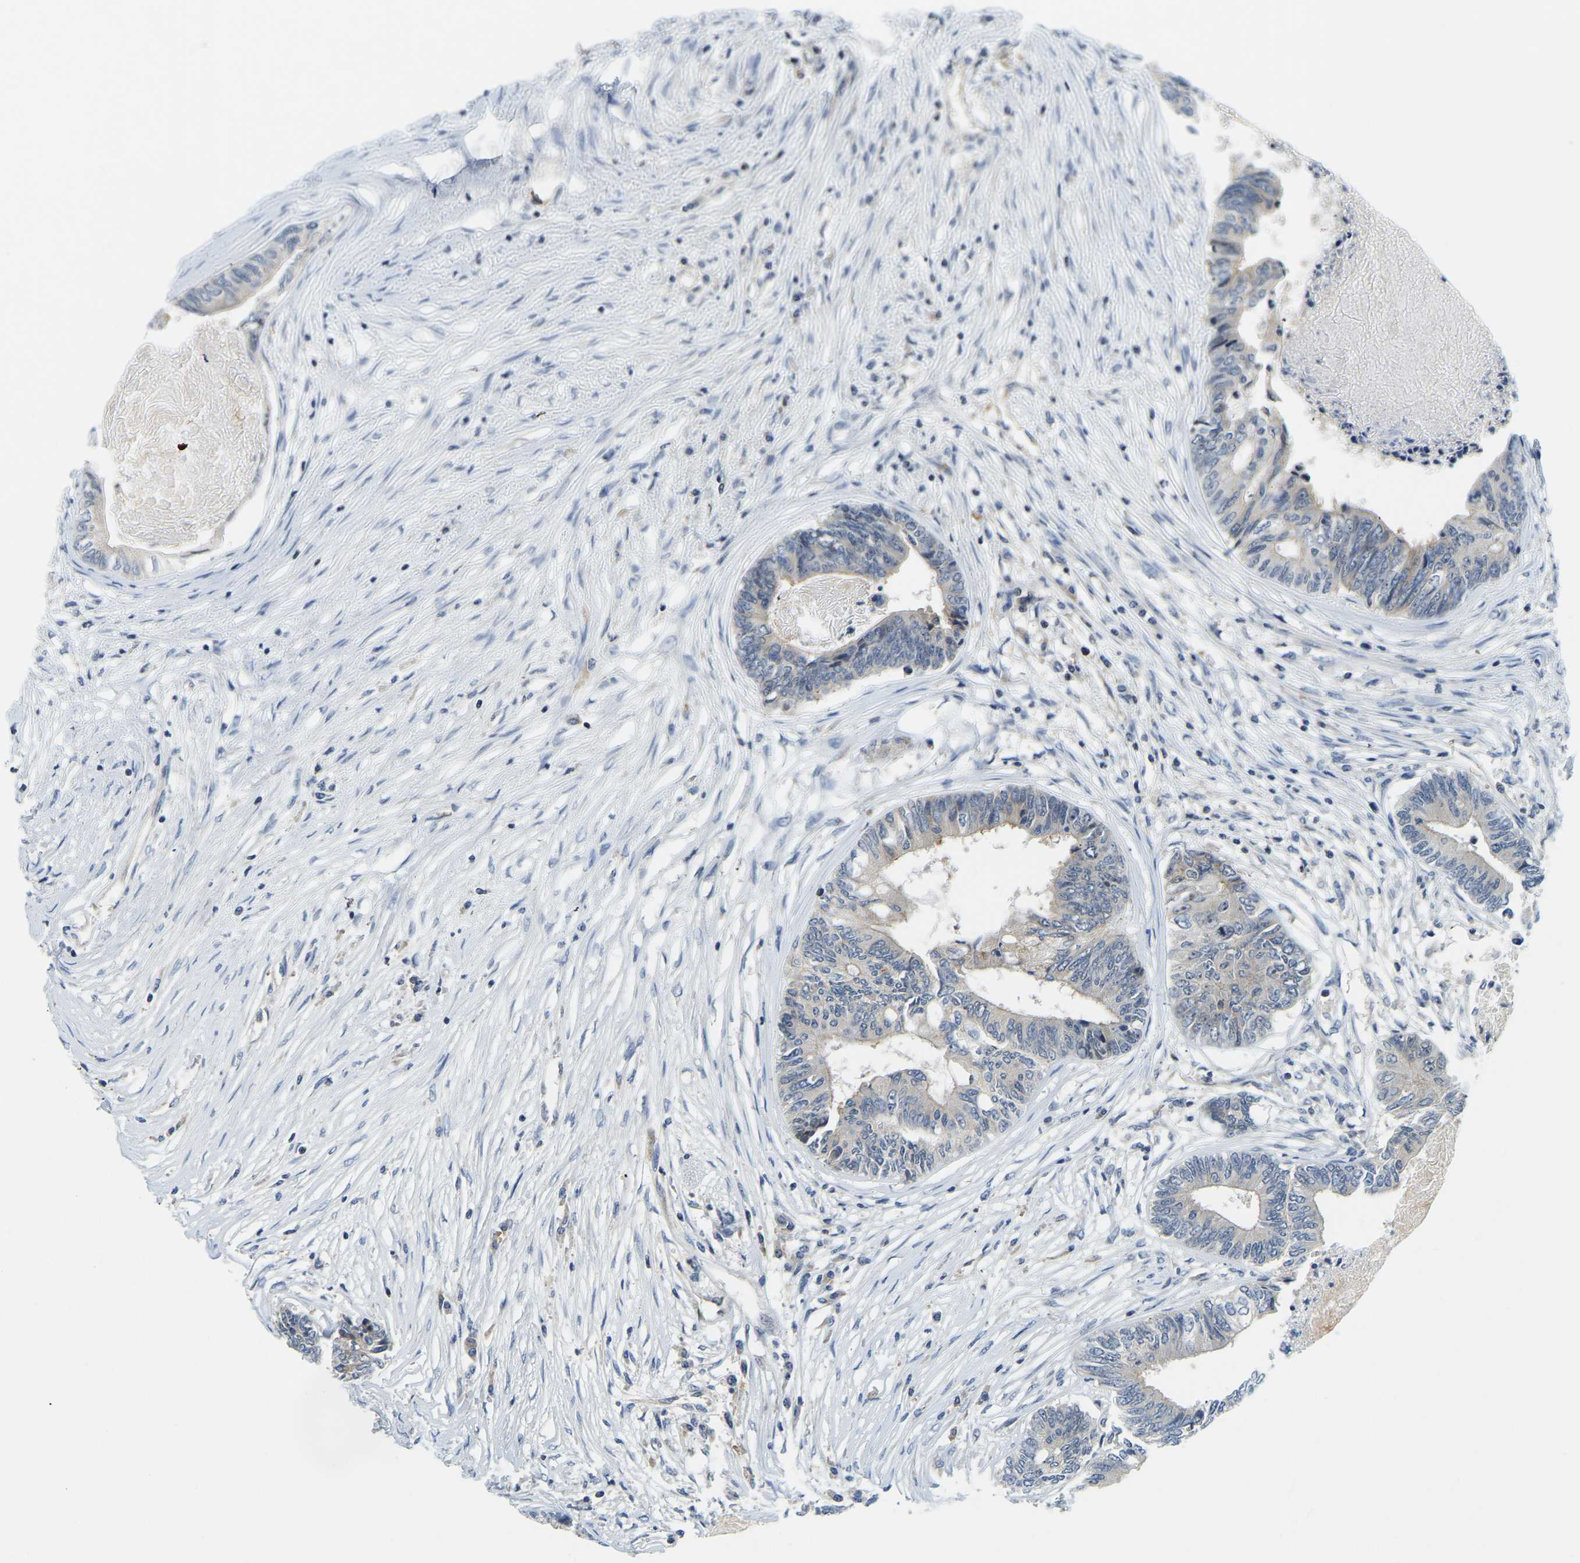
{"staining": {"intensity": "moderate", "quantity": "<25%", "location": "cytoplasmic/membranous"}, "tissue": "colorectal cancer", "cell_type": "Tumor cells", "image_type": "cancer", "snomed": [{"axis": "morphology", "description": "Adenocarcinoma, NOS"}, {"axis": "topography", "description": "Rectum"}], "caption": "Adenocarcinoma (colorectal) stained with immunohistochemistry (IHC) reveals moderate cytoplasmic/membranous staining in about <25% of tumor cells.", "gene": "RRP1", "patient": {"sex": "male", "age": 63}}